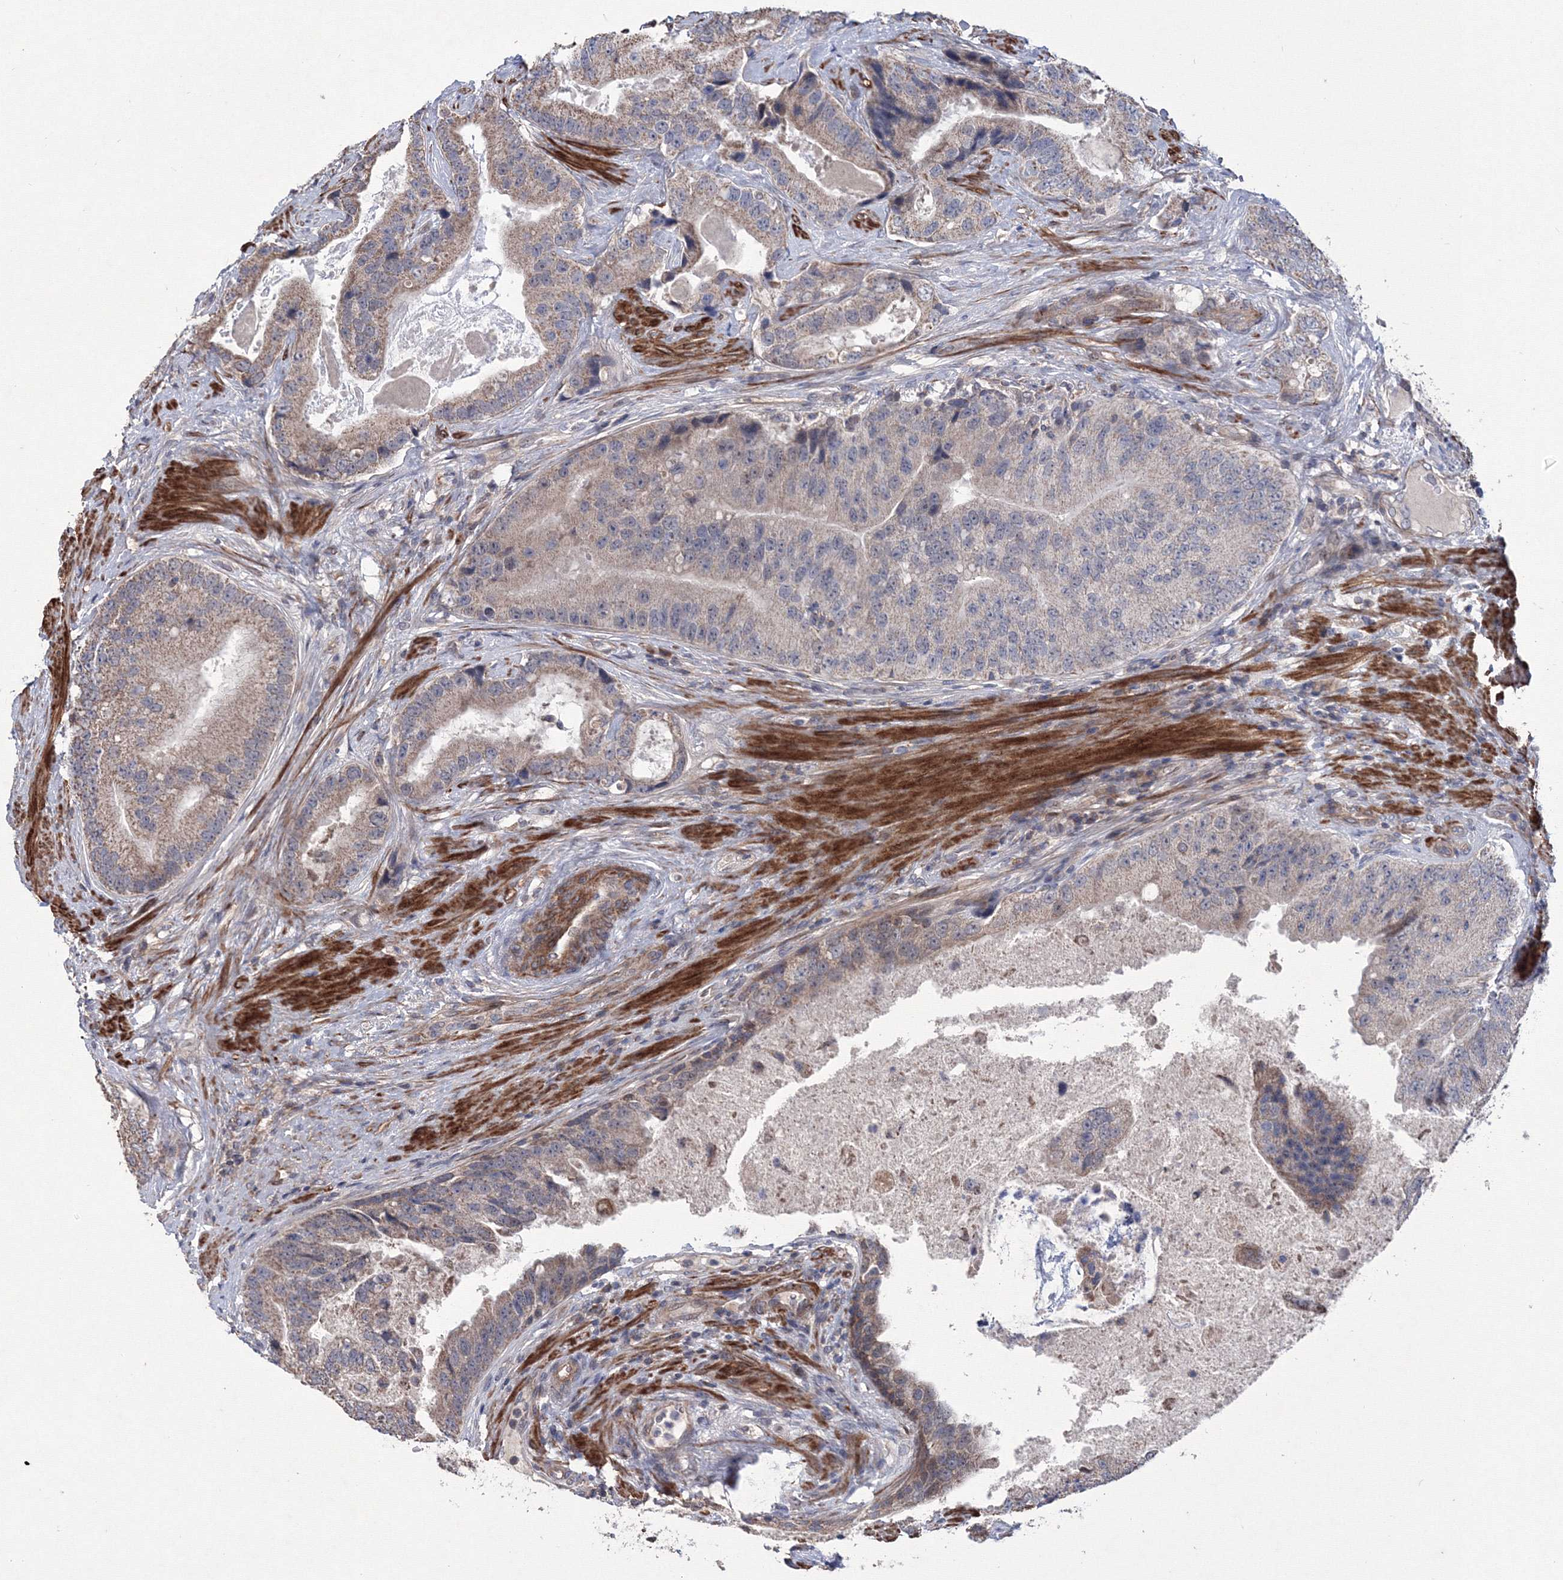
{"staining": {"intensity": "negative", "quantity": "none", "location": "none"}, "tissue": "prostate cancer", "cell_type": "Tumor cells", "image_type": "cancer", "snomed": [{"axis": "morphology", "description": "Adenocarcinoma, High grade"}, {"axis": "topography", "description": "Prostate"}], "caption": "Prostate cancer stained for a protein using immunohistochemistry reveals no staining tumor cells.", "gene": "PPP2R2B", "patient": {"sex": "male", "age": 70}}